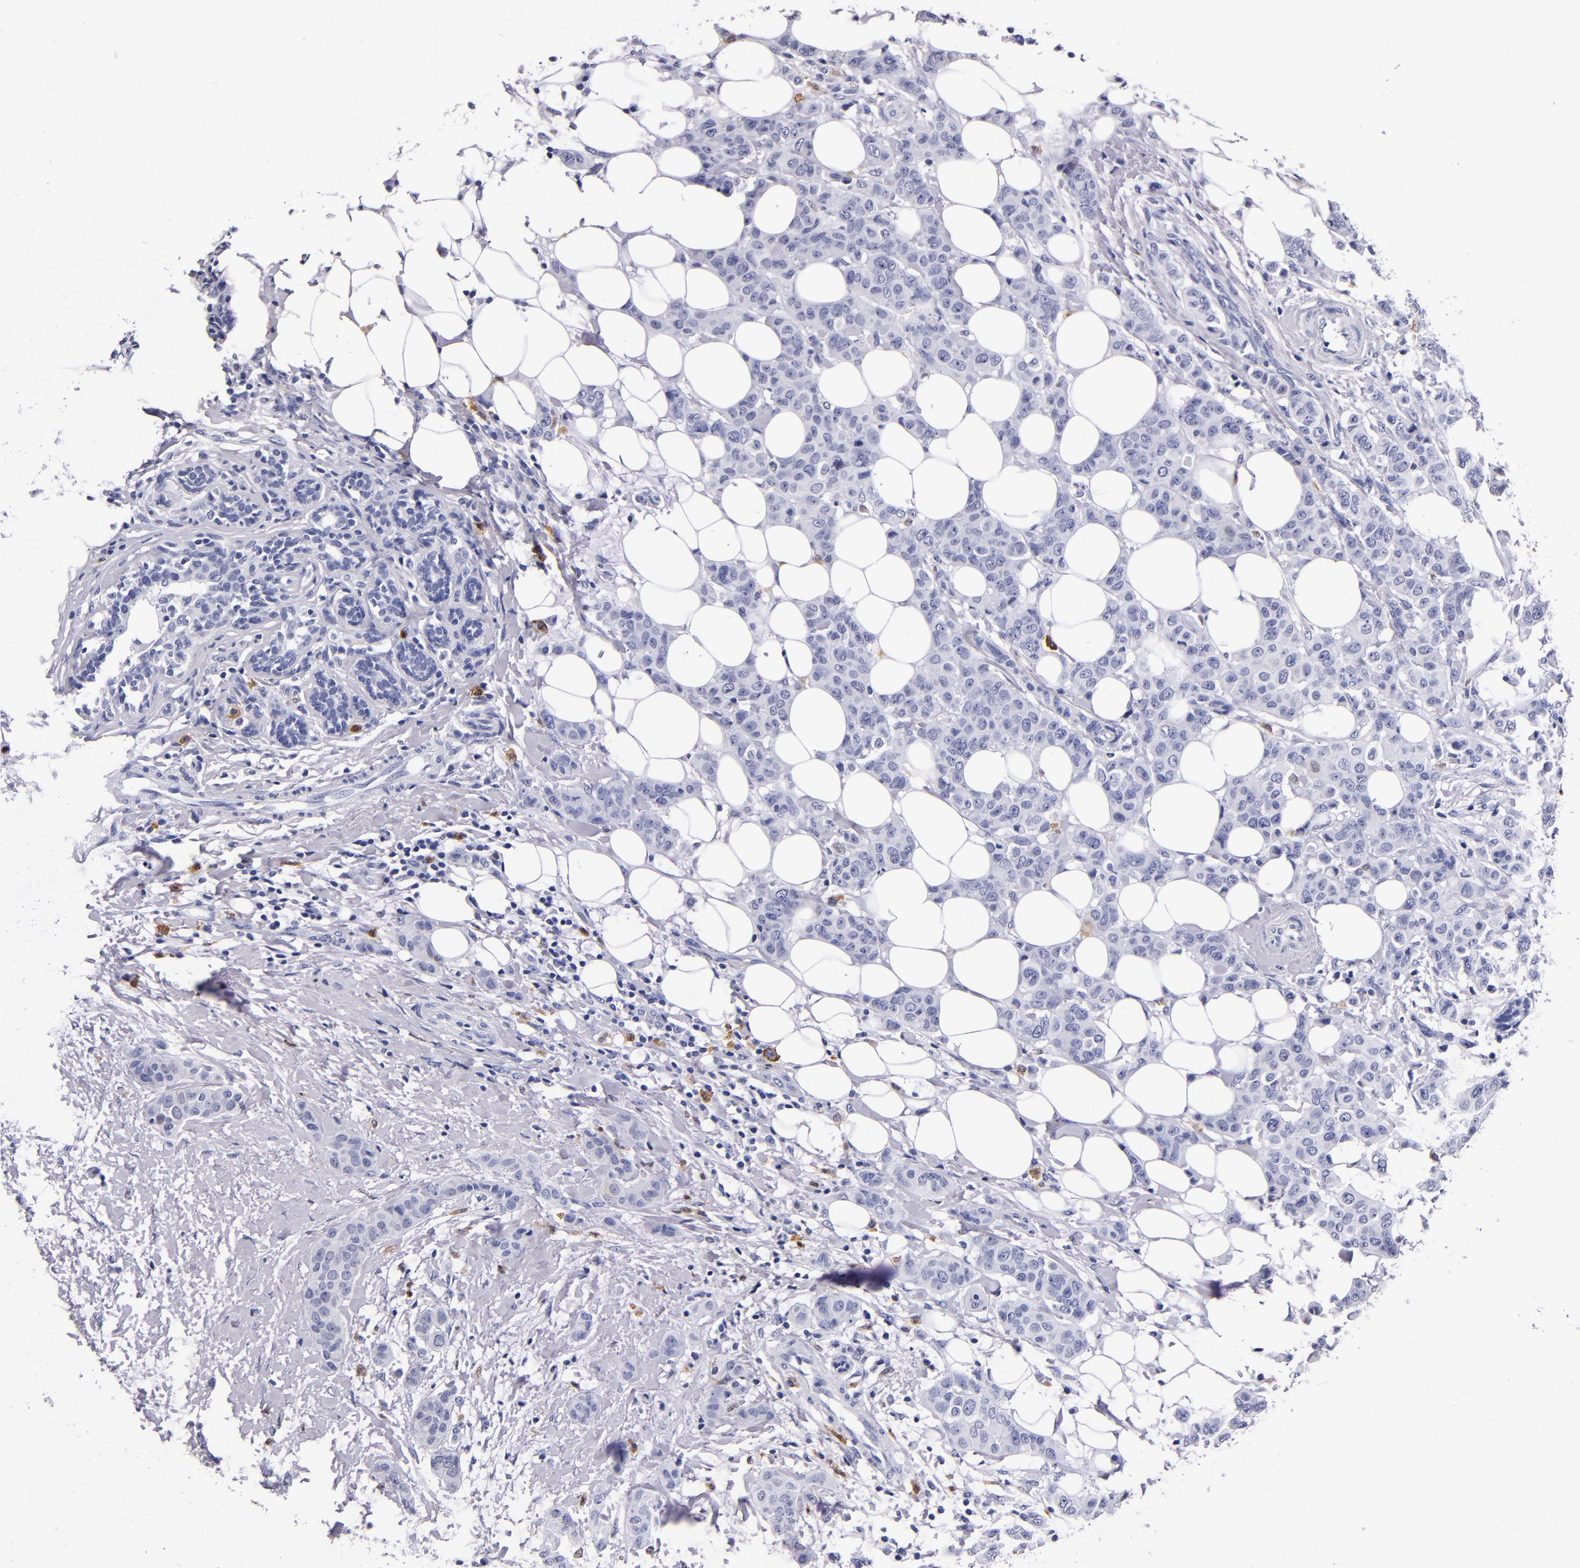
{"staining": {"intensity": "negative", "quantity": "none", "location": "none"}, "tissue": "breast cancer", "cell_type": "Tumor cells", "image_type": "cancer", "snomed": [{"axis": "morphology", "description": "Duct carcinoma"}, {"axis": "topography", "description": "Breast"}], "caption": "The micrograph displays no significant expression in tumor cells of breast cancer.", "gene": "S100A8", "patient": {"sex": "female", "age": 40}}